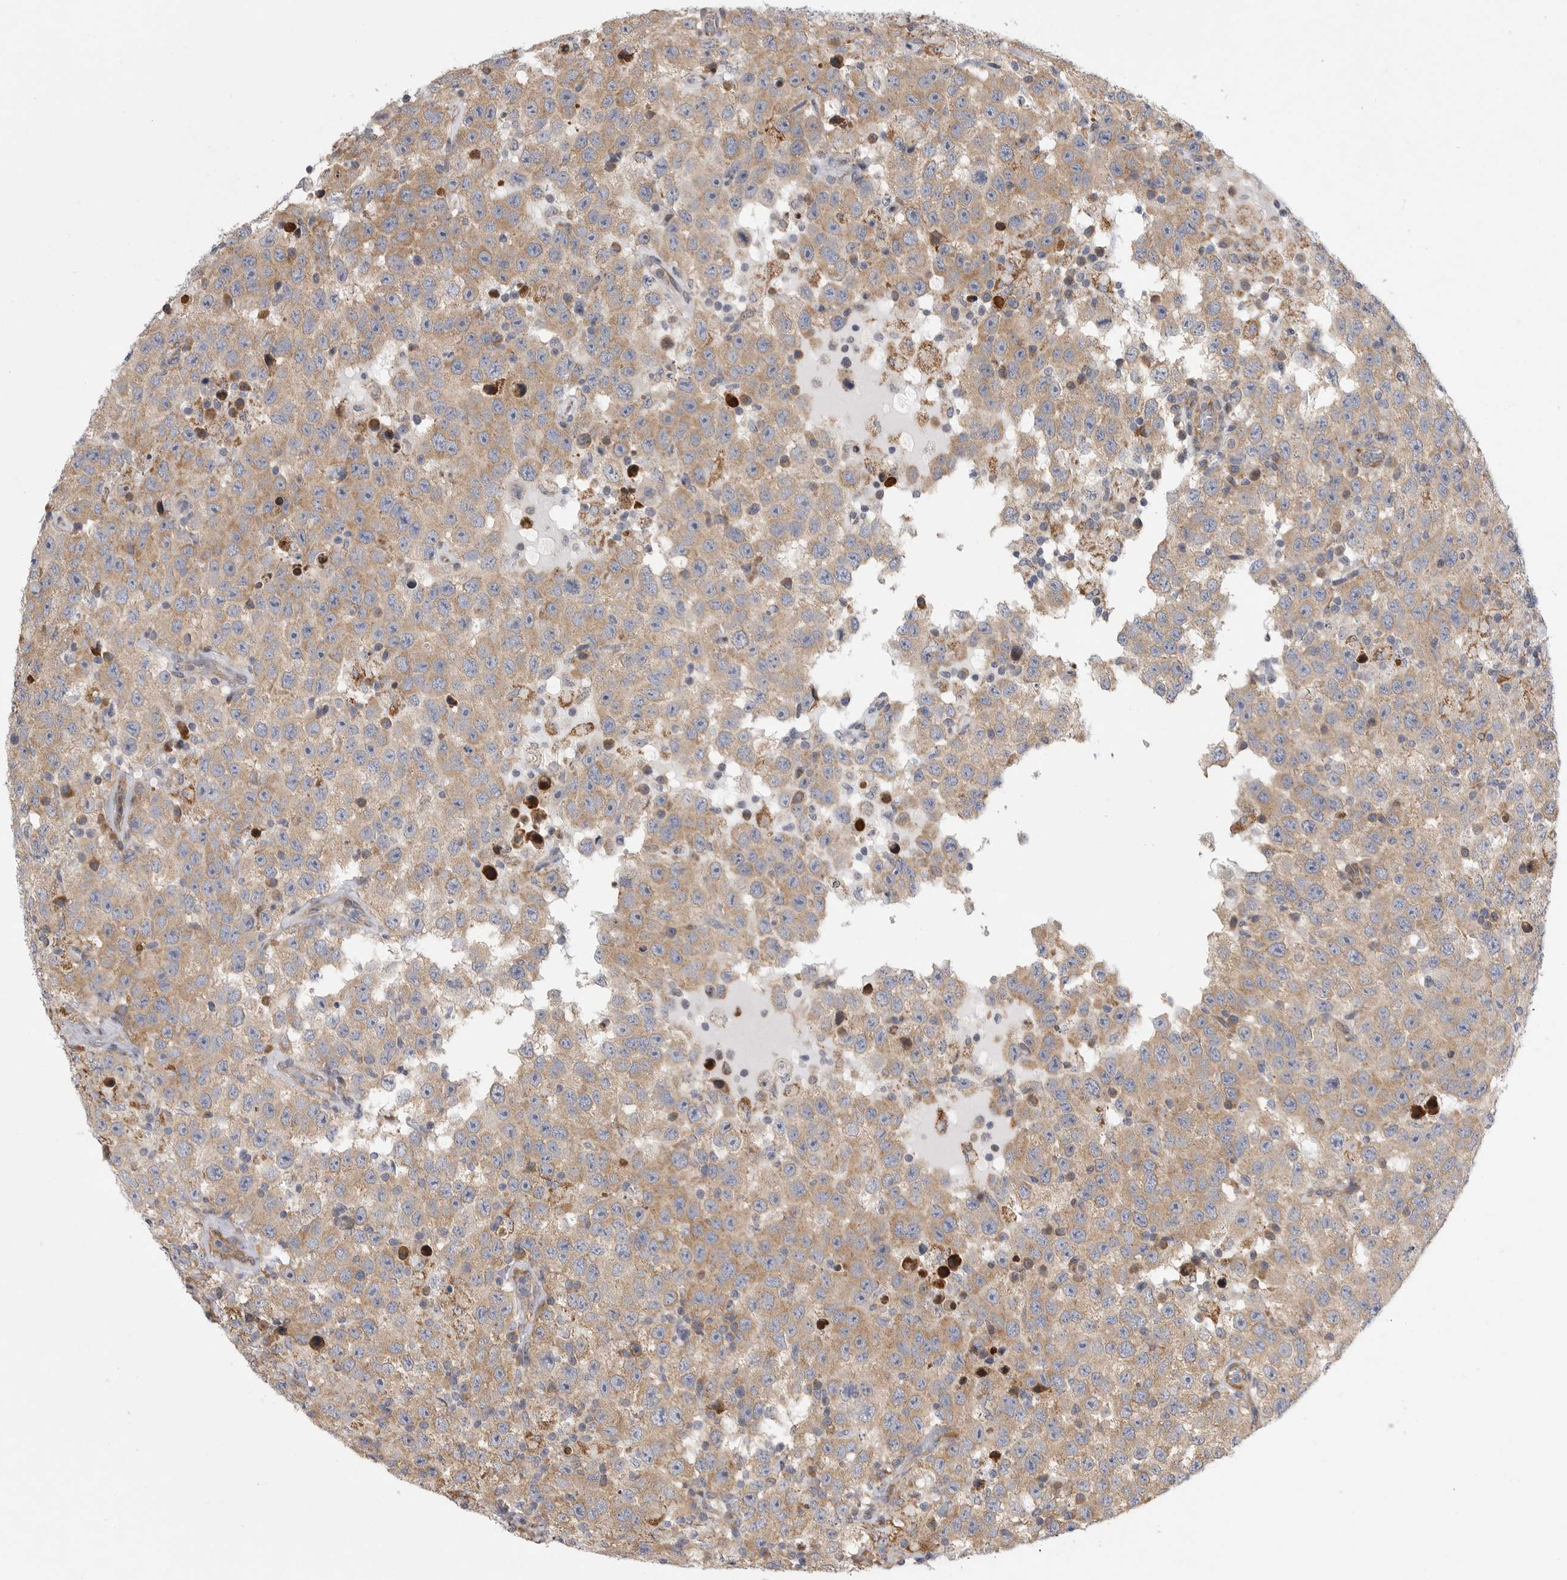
{"staining": {"intensity": "moderate", "quantity": ">75%", "location": "cytoplasmic/membranous"}, "tissue": "testis cancer", "cell_type": "Tumor cells", "image_type": "cancer", "snomed": [{"axis": "morphology", "description": "Seminoma, NOS"}, {"axis": "topography", "description": "Testis"}], "caption": "There is medium levels of moderate cytoplasmic/membranous positivity in tumor cells of testis cancer (seminoma), as demonstrated by immunohistochemical staining (brown color).", "gene": "FBXO43", "patient": {"sex": "male", "age": 41}}